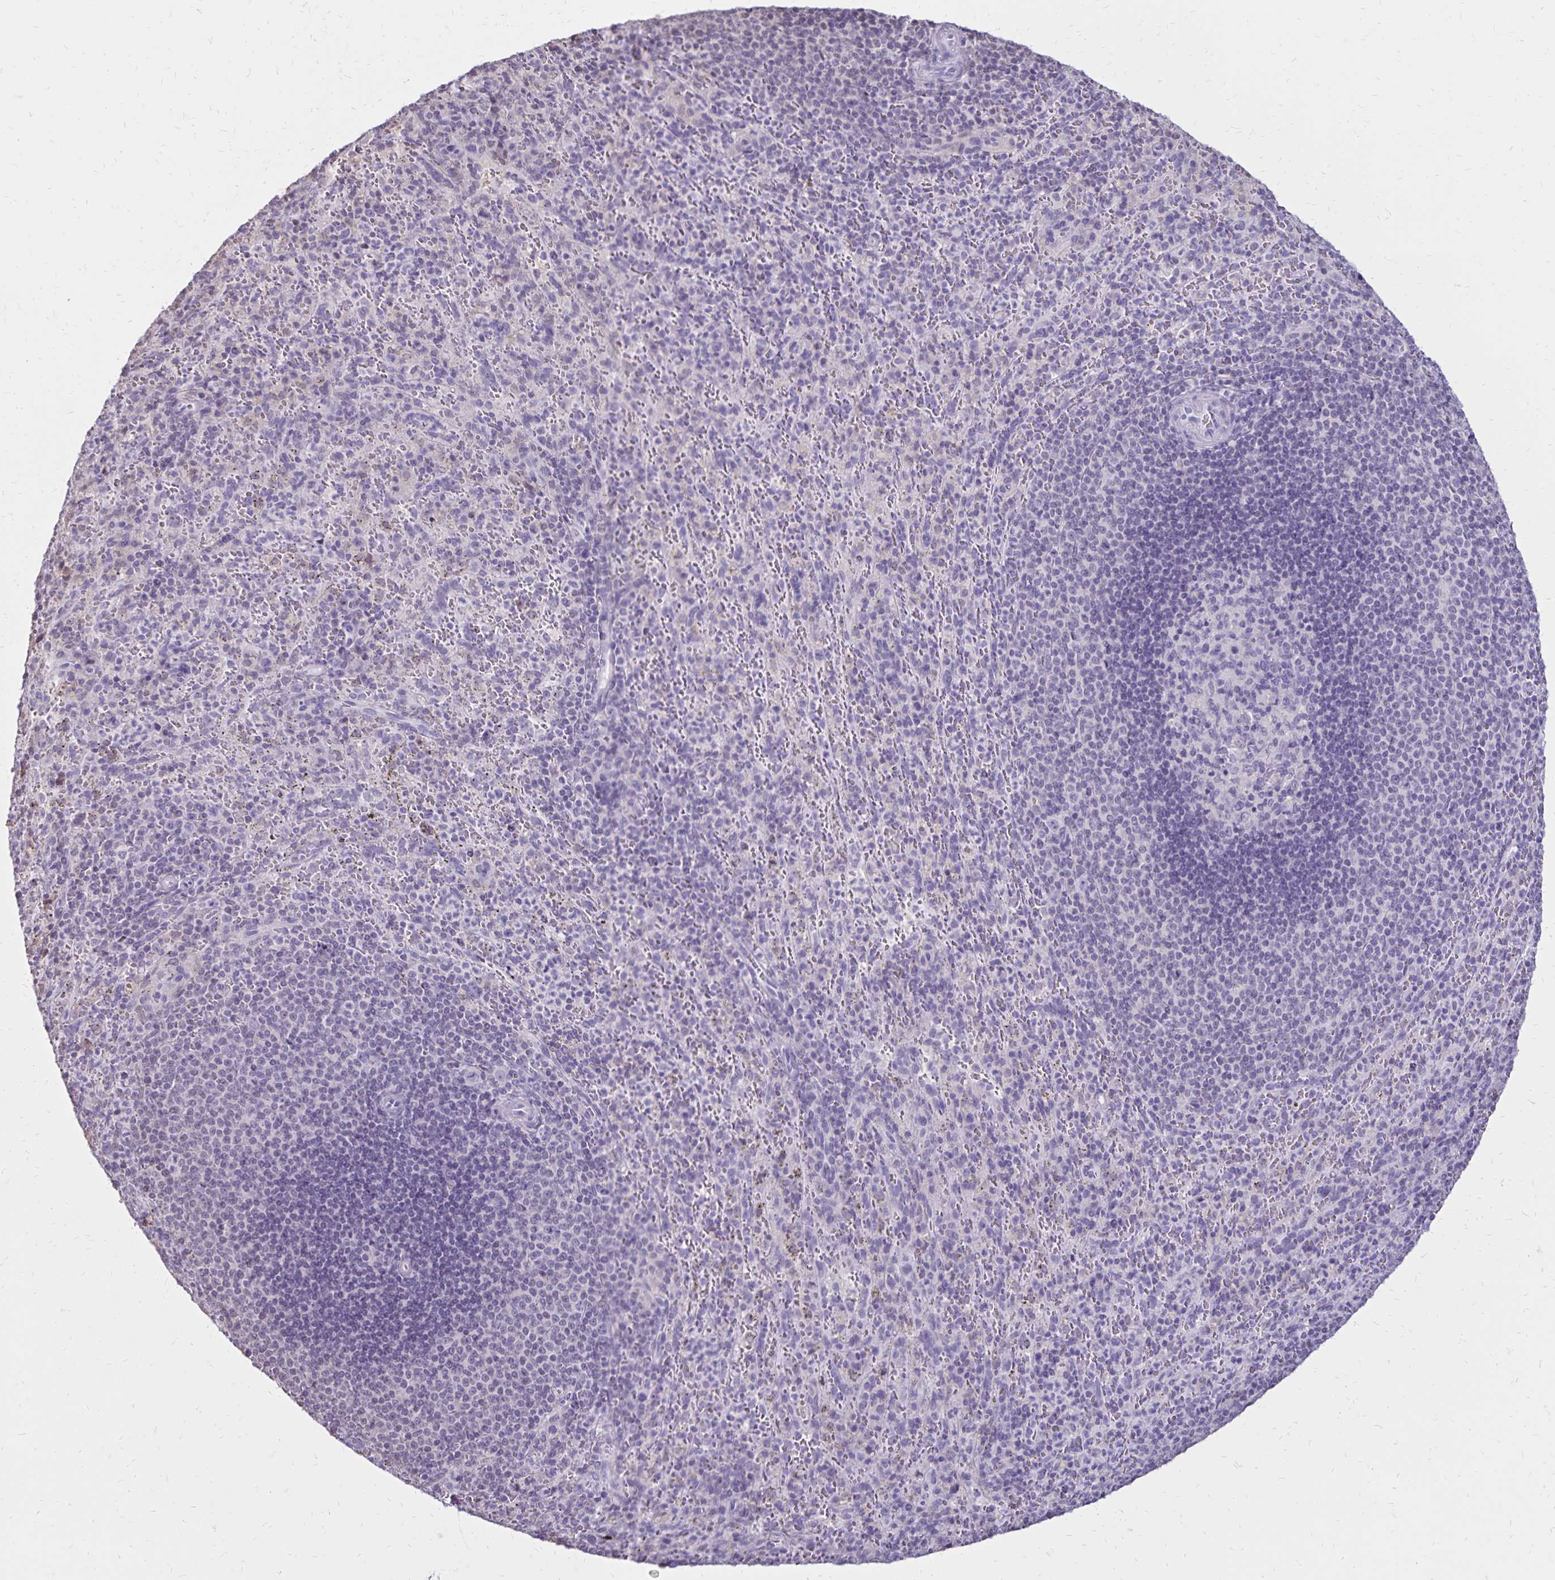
{"staining": {"intensity": "negative", "quantity": "none", "location": "none"}, "tissue": "spleen", "cell_type": "Cells in red pulp", "image_type": "normal", "snomed": [{"axis": "morphology", "description": "Normal tissue, NOS"}, {"axis": "topography", "description": "Spleen"}], "caption": "This is a photomicrograph of IHC staining of normal spleen, which shows no positivity in cells in red pulp.", "gene": "SH3GL3", "patient": {"sex": "male", "age": 57}}